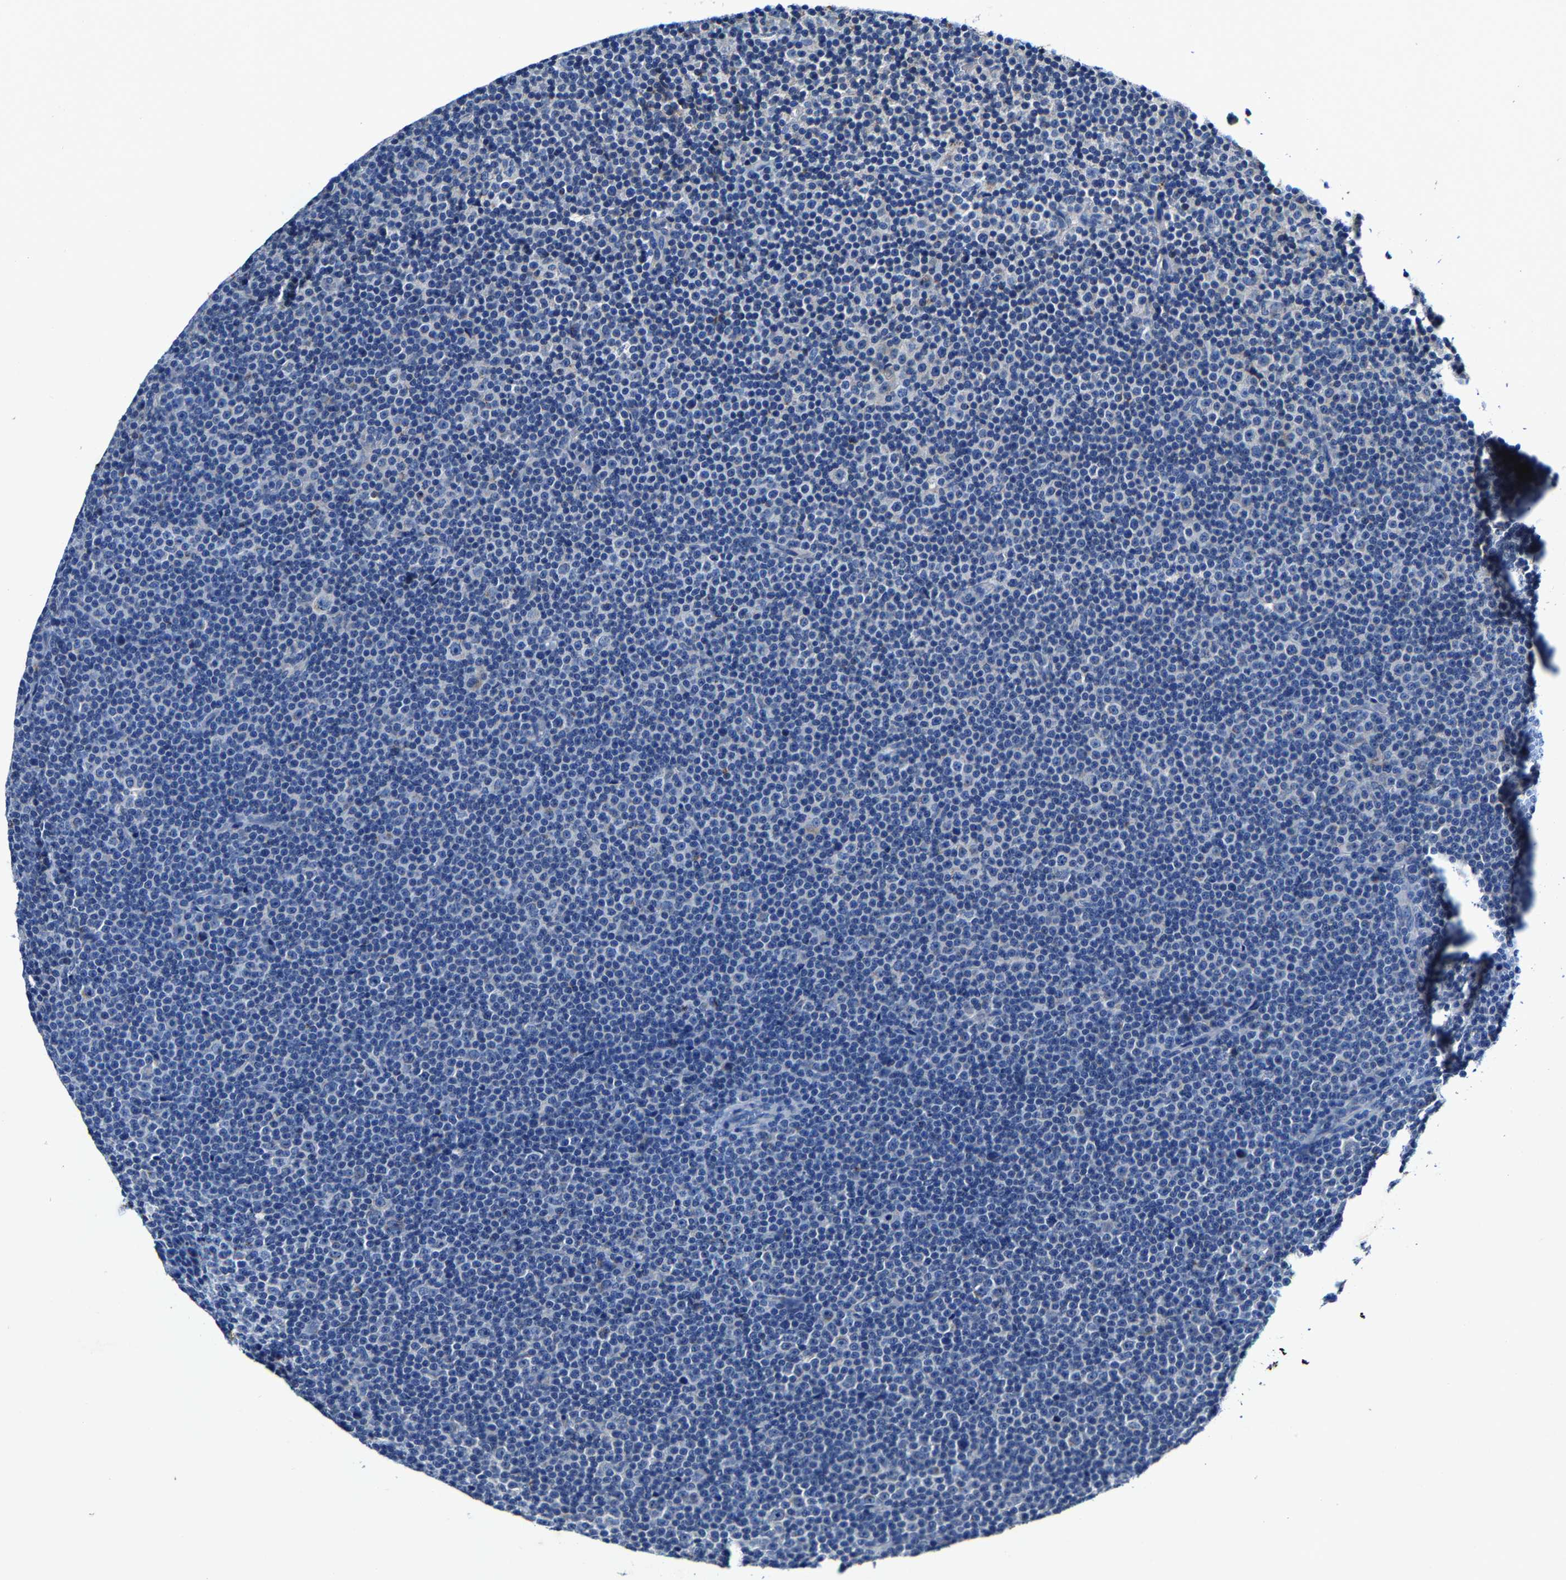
{"staining": {"intensity": "negative", "quantity": "none", "location": "none"}, "tissue": "lymphoma", "cell_type": "Tumor cells", "image_type": "cancer", "snomed": [{"axis": "morphology", "description": "Malignant lymphoma, non-Hodgkin's type, Low grade"}, {"axis": "topography", "description": "Lymph node"}], "caption": "DAB (3,3'-diaminobenzidine) immunohistochemical staining of human lymphoma exhibits no significant staining in tumor cells. (DAB (3,3'-diaminobenzidine) immunohistochemistry (IHC), high magnification).", "gene": "SLC25A25", "patient": {"sex": "female", "age": 67}}